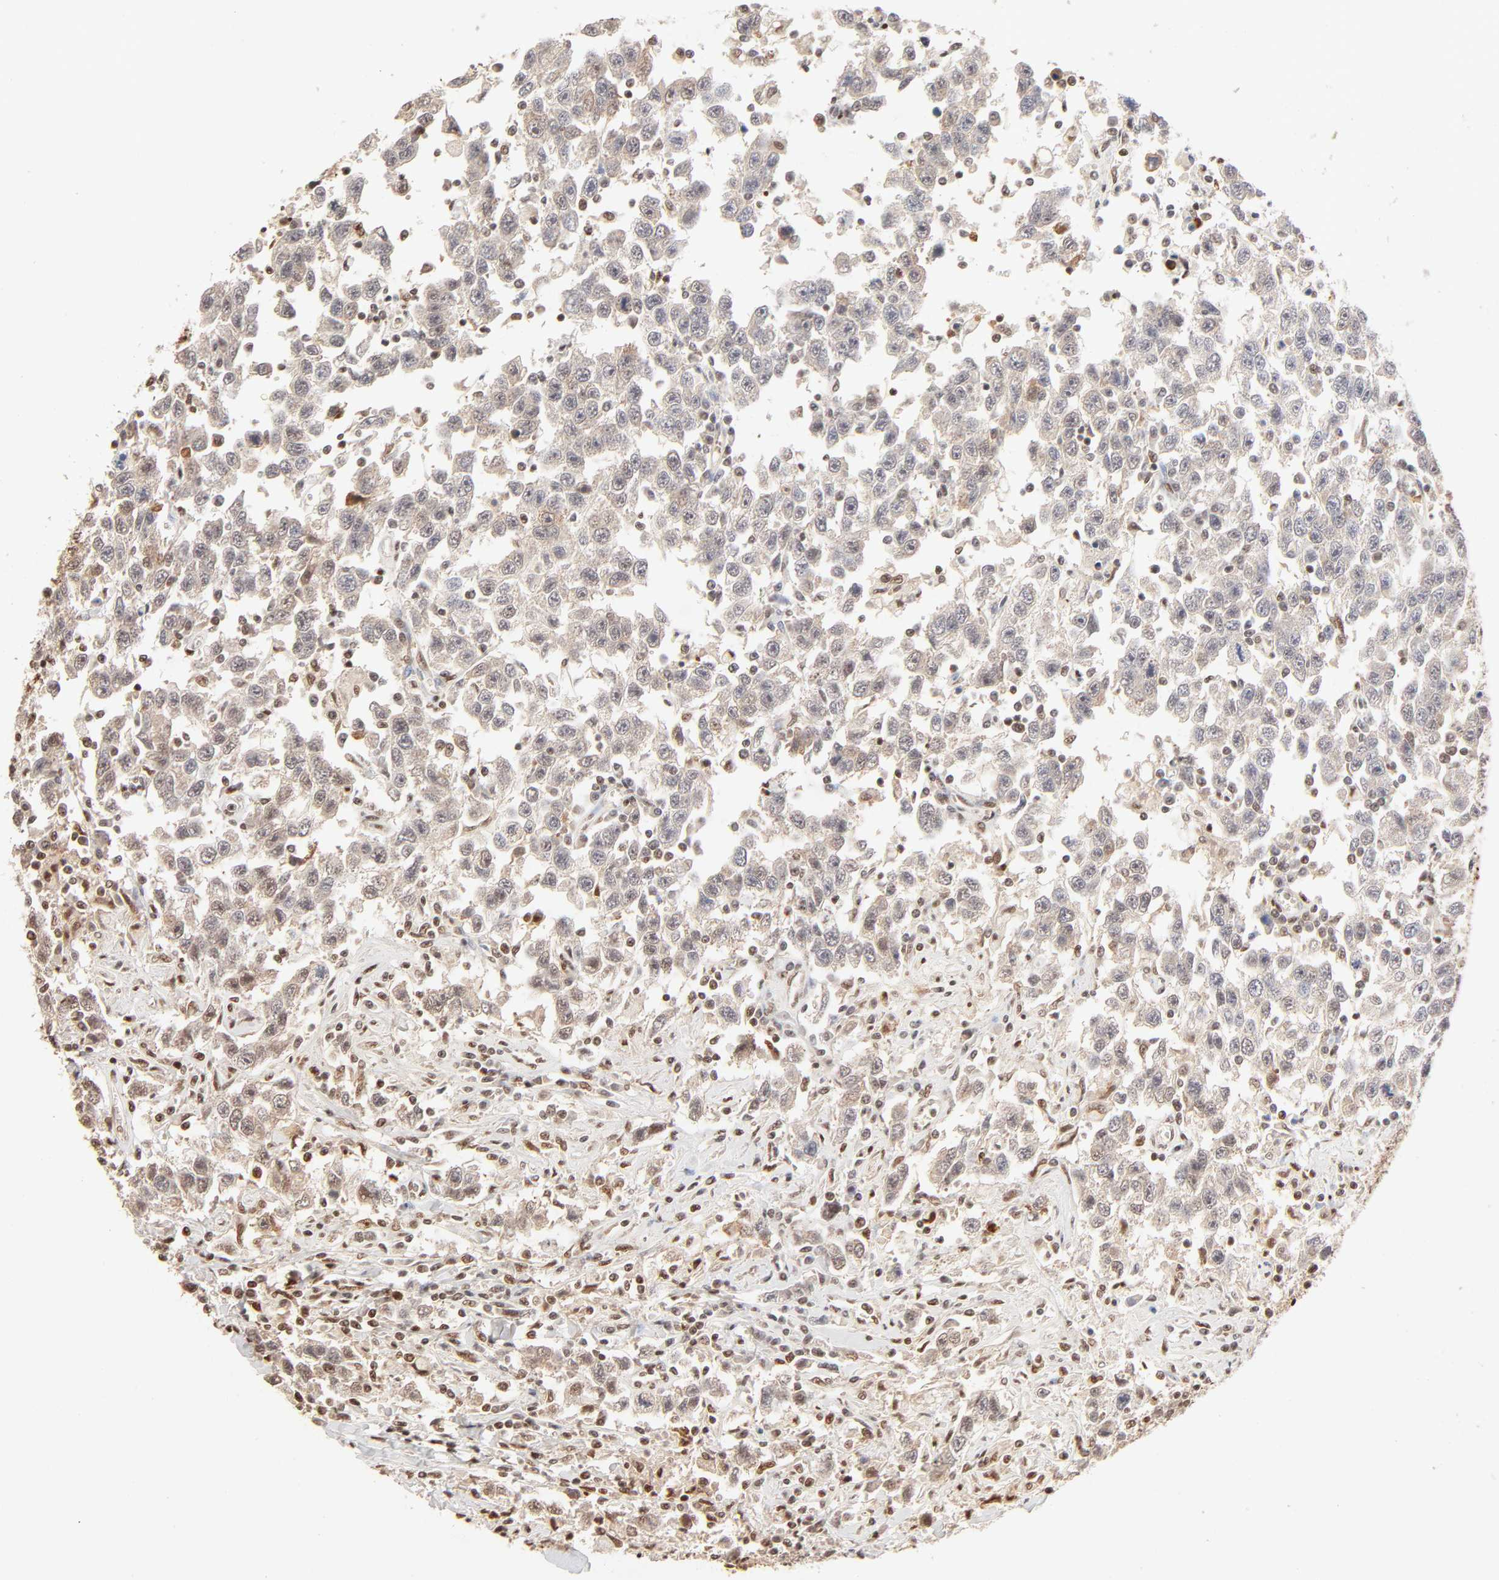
{"staining": {"intensity": "moderate", "quantity": "25%-75%", "location": "cytoplasmic/membranous,nuclear"}, "tissue": "testis cancer", "cell_type": "Tumor cells", "image_type": "cancer", "snomed": [{"axis": "morphology", "description": "Seminoma, NOS"}, {"axis": "topography", "description": "Testis"}], "caption": "Brown immunohistochemical staining in seminoma (testis) demonstrates moderate cytoplasmic/membranous and nuclear expression in about 25%-75% of tumor cells.", "gene": "FAM50A", "patient": {"sex": "male", "age": 41}}